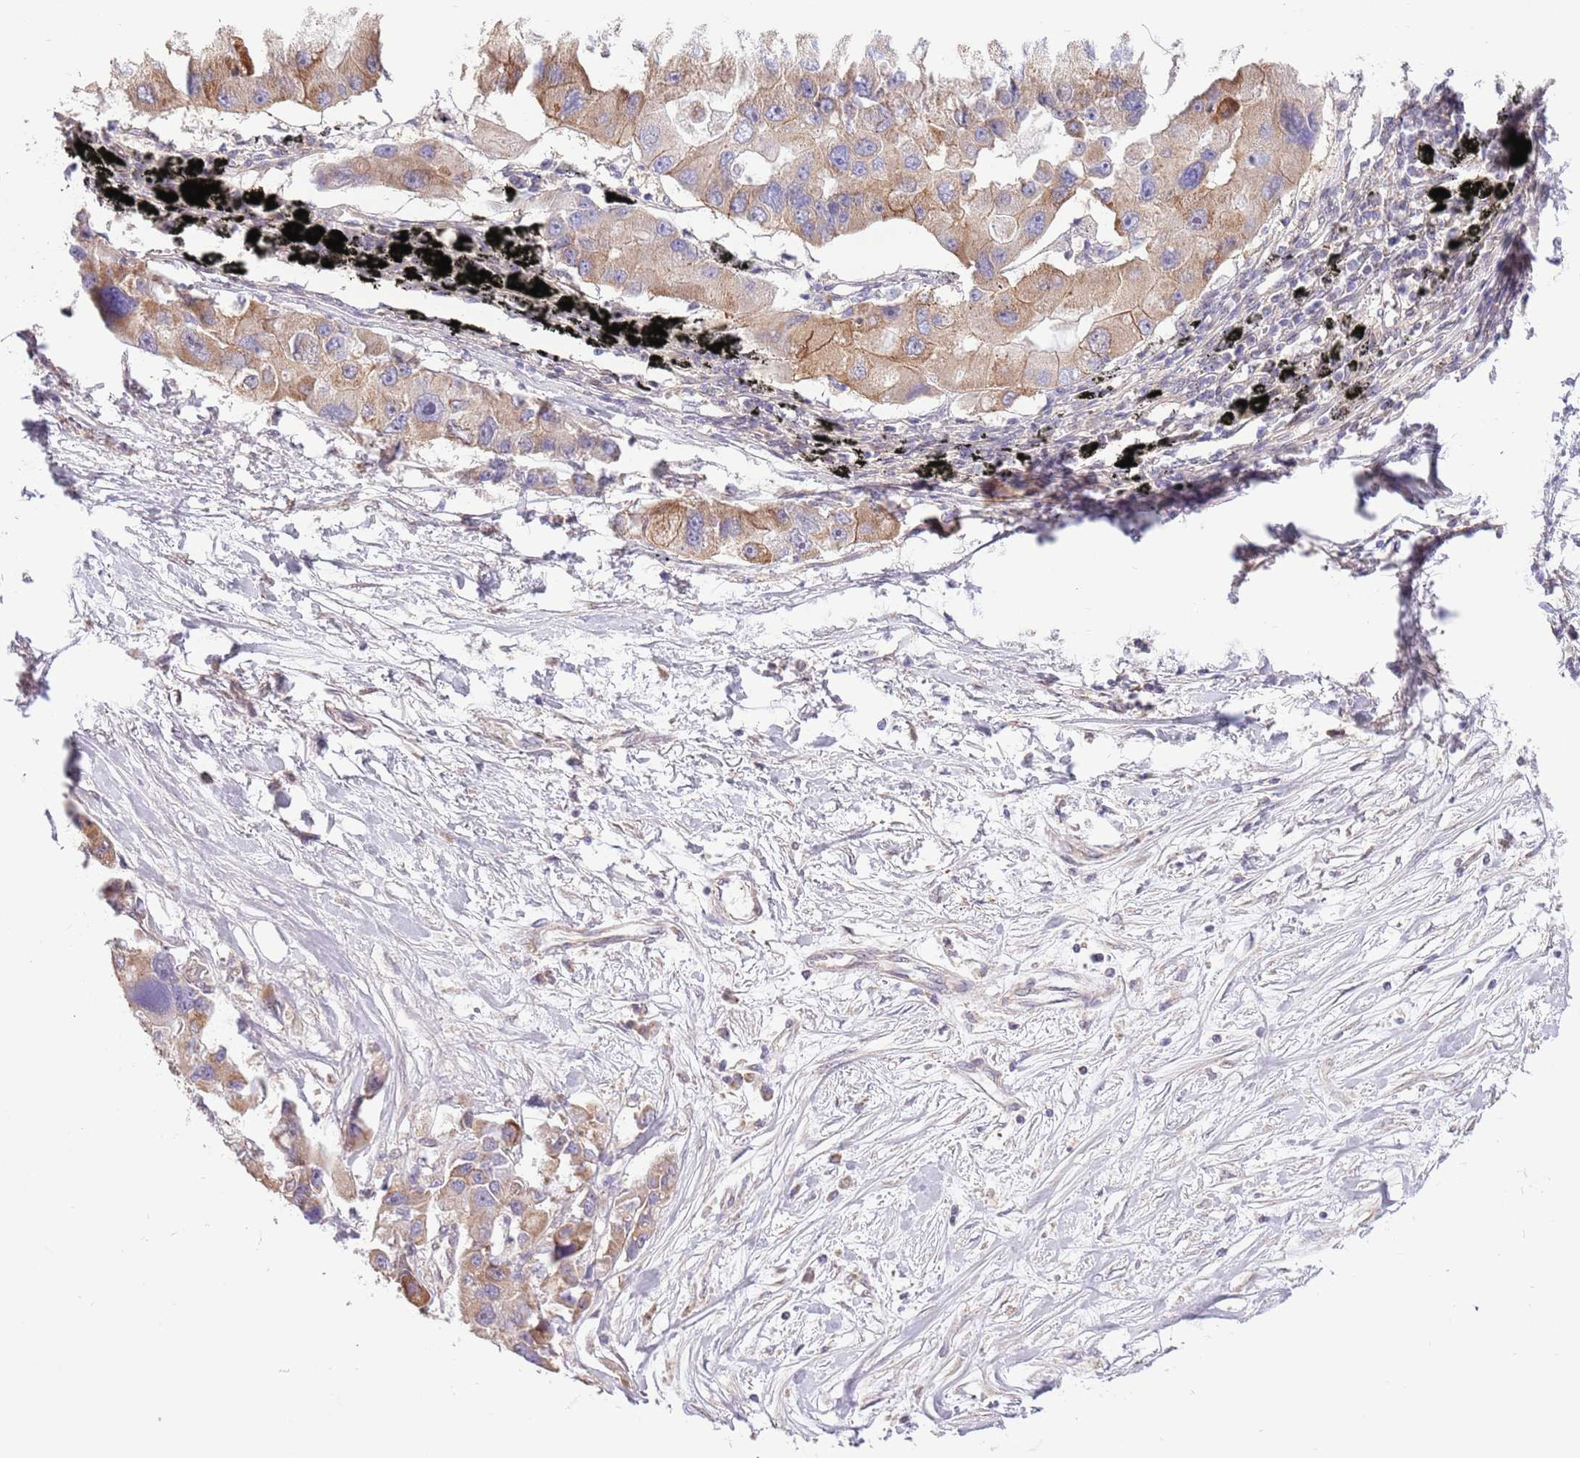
{"staining": {"intensity": "moderate", "quantity": ">75%", "location": "cytoplasmic/membranous"}, "tissue": "lung cancer", "cell_type": "Tumor cells", "image_type": "cancer", "snomed": [{"axis": "morphology", "description": "Adenocarcinoma, NOS"}, {"axis": "topography", "description": "Lung"}], "caption": "This histopathology image reveals immunohistochemistry staining of human lung adenocarcinoma, with medium moderate cytoplasmic/membranous positivity in about >75% of tumor cells.", "gene": "ARL2BP", "patient": {"sex": "female", "age": 54}}